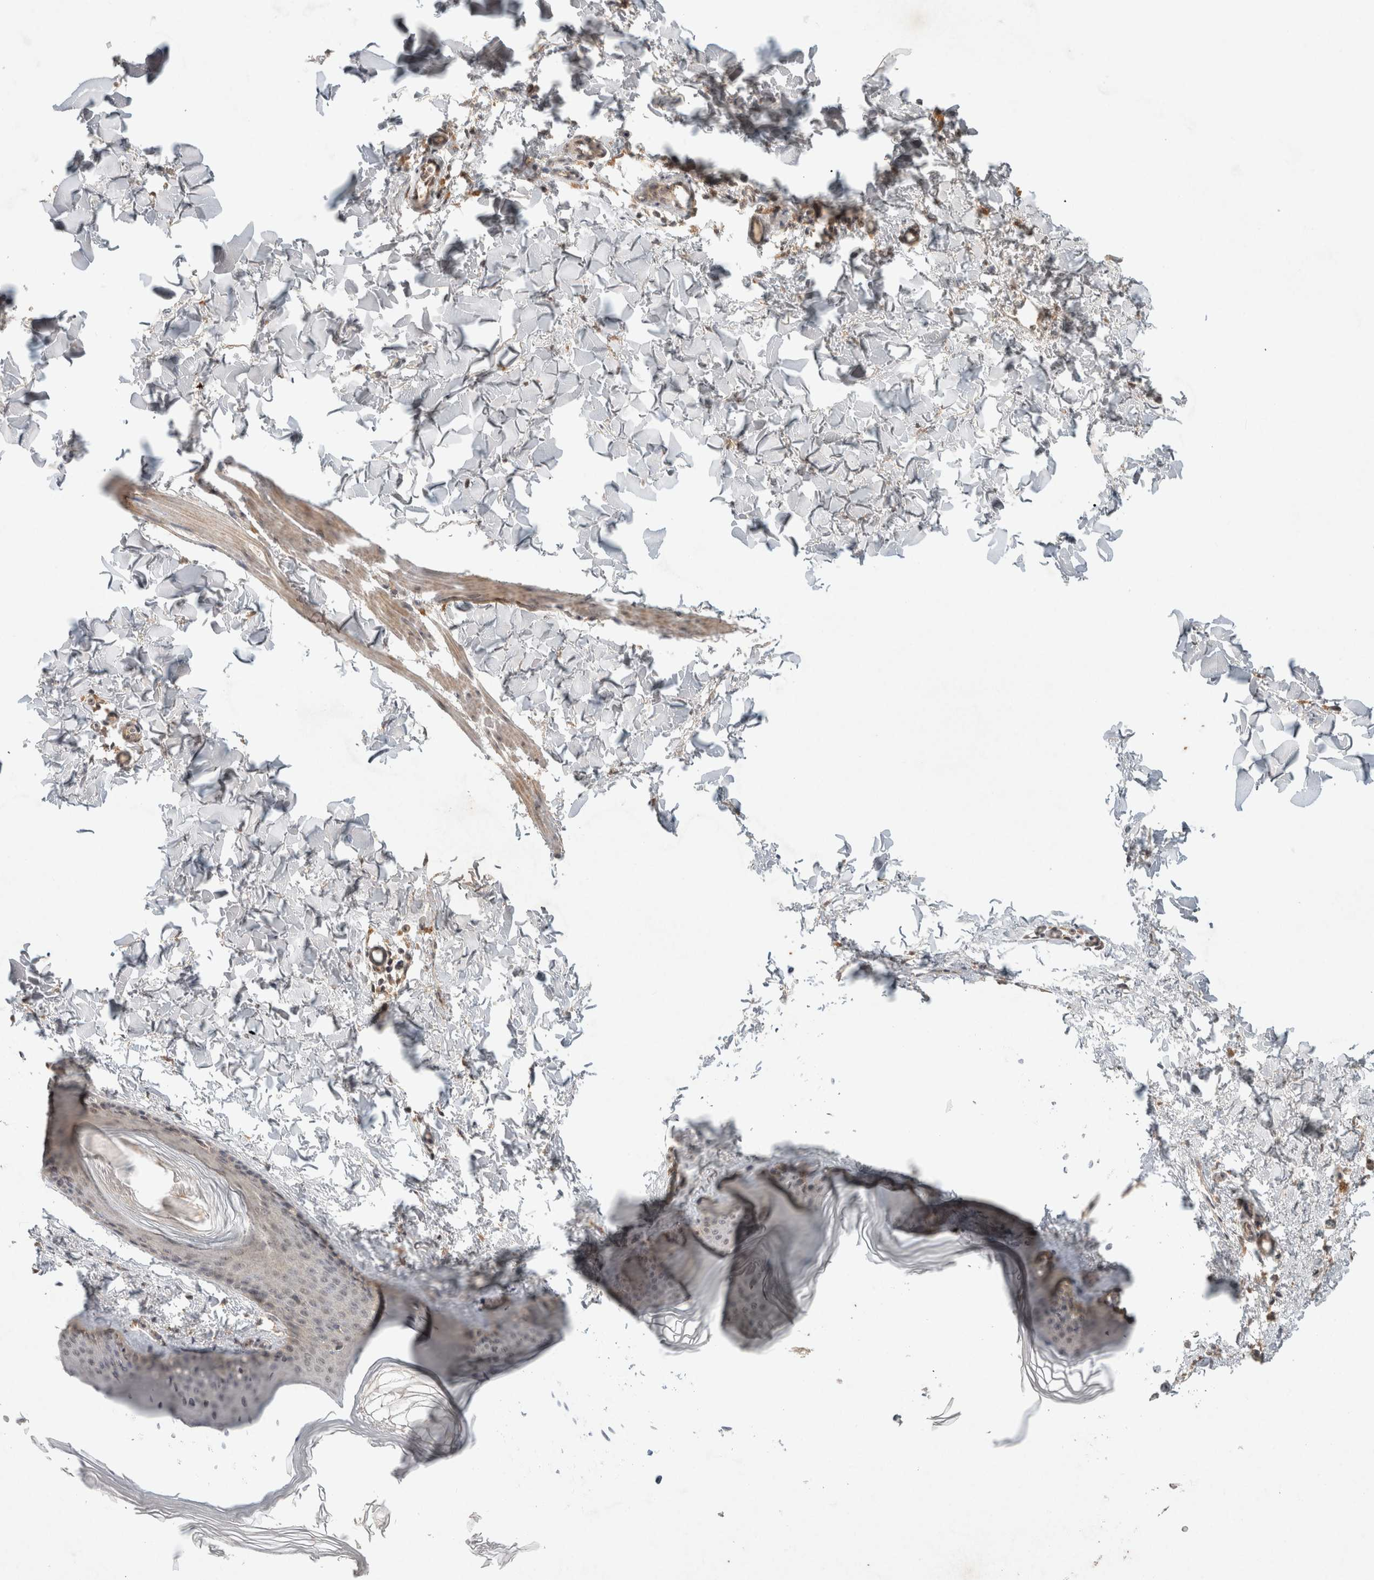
{"staining": {"intensity": "weak", "quantity": ">75%", "location": "cytoplasmic/membranous"}, "tissue": "skin", "cell_type": "Fibroblasts", "image_type": "normal", "snomed": [{"axis": "morphology", "description": "Normal tissue, NOS"}, {"axis": "topography", "description": "Skin"}], "caption": "An image of human skin stained for a protein reveals weak cytoplasmic/membranous brown staining in fibroblasts. (Brightfield microscopy of DAB IHC at high magnification).", "gene": "LOXL2", "patient": {"sex": "female", "age": 27}}